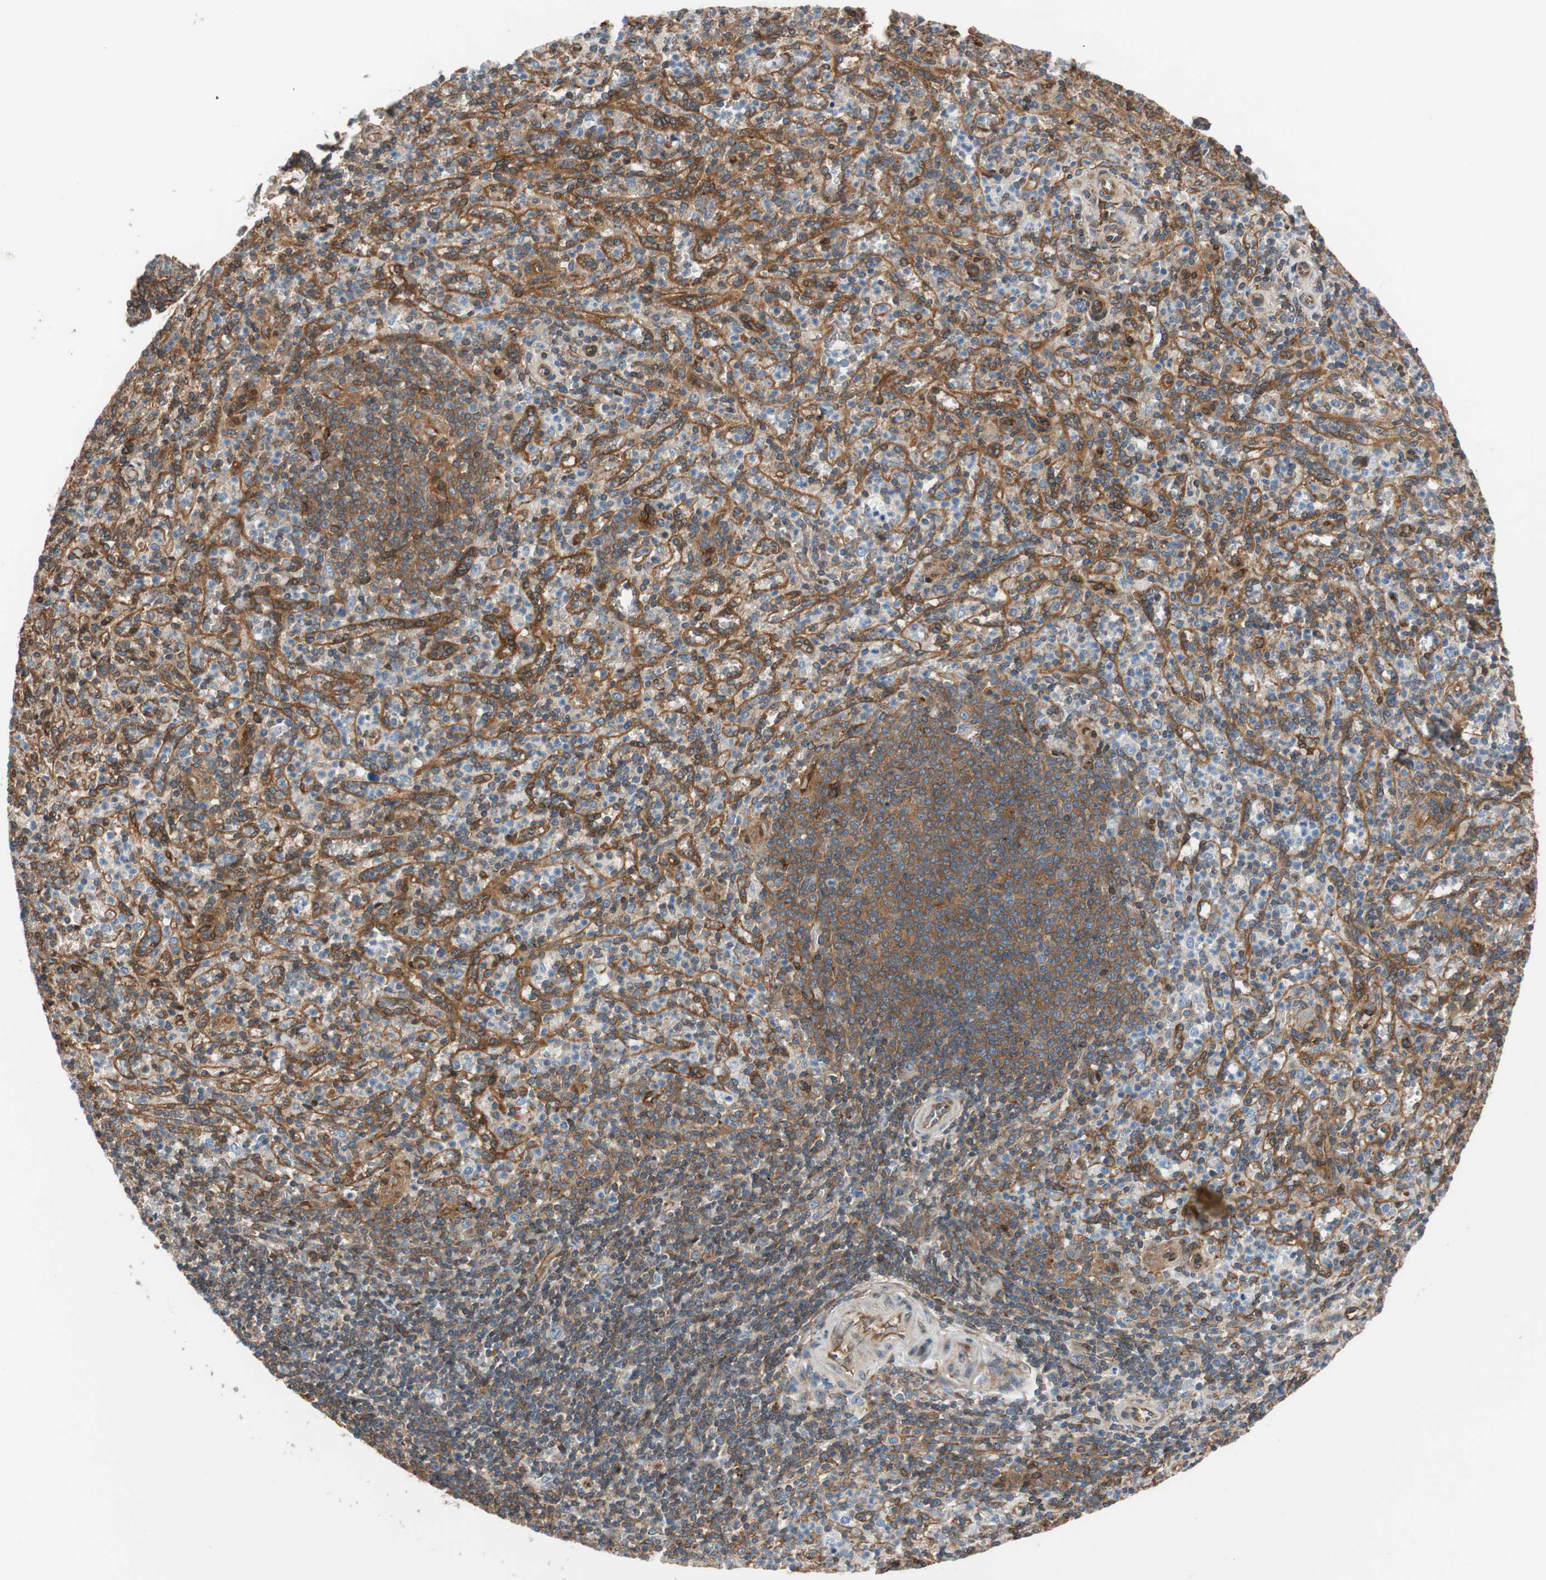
{"staining": {"intensity": "weak", "quantity": "25%-75%", "location": "cytoplasmic/membranous"}, "tissue": "spleen", "cell_type": "Cells in red pulp", "image_type": "normal", "snomed": [{"axis": "morphology", "description": "Normal tissue, NOS"}, {"axis": "topography", "description": "Spleen"}], "caption": "This histopathology image displays immunohistochemistry (IHC) staining of normal human spleen, with low weak cytoplasmic/membranous expression in about 25%-75% of cells in red pulp.", "gene": "WASL", "patient": {"sex": "male", "age": 36}}